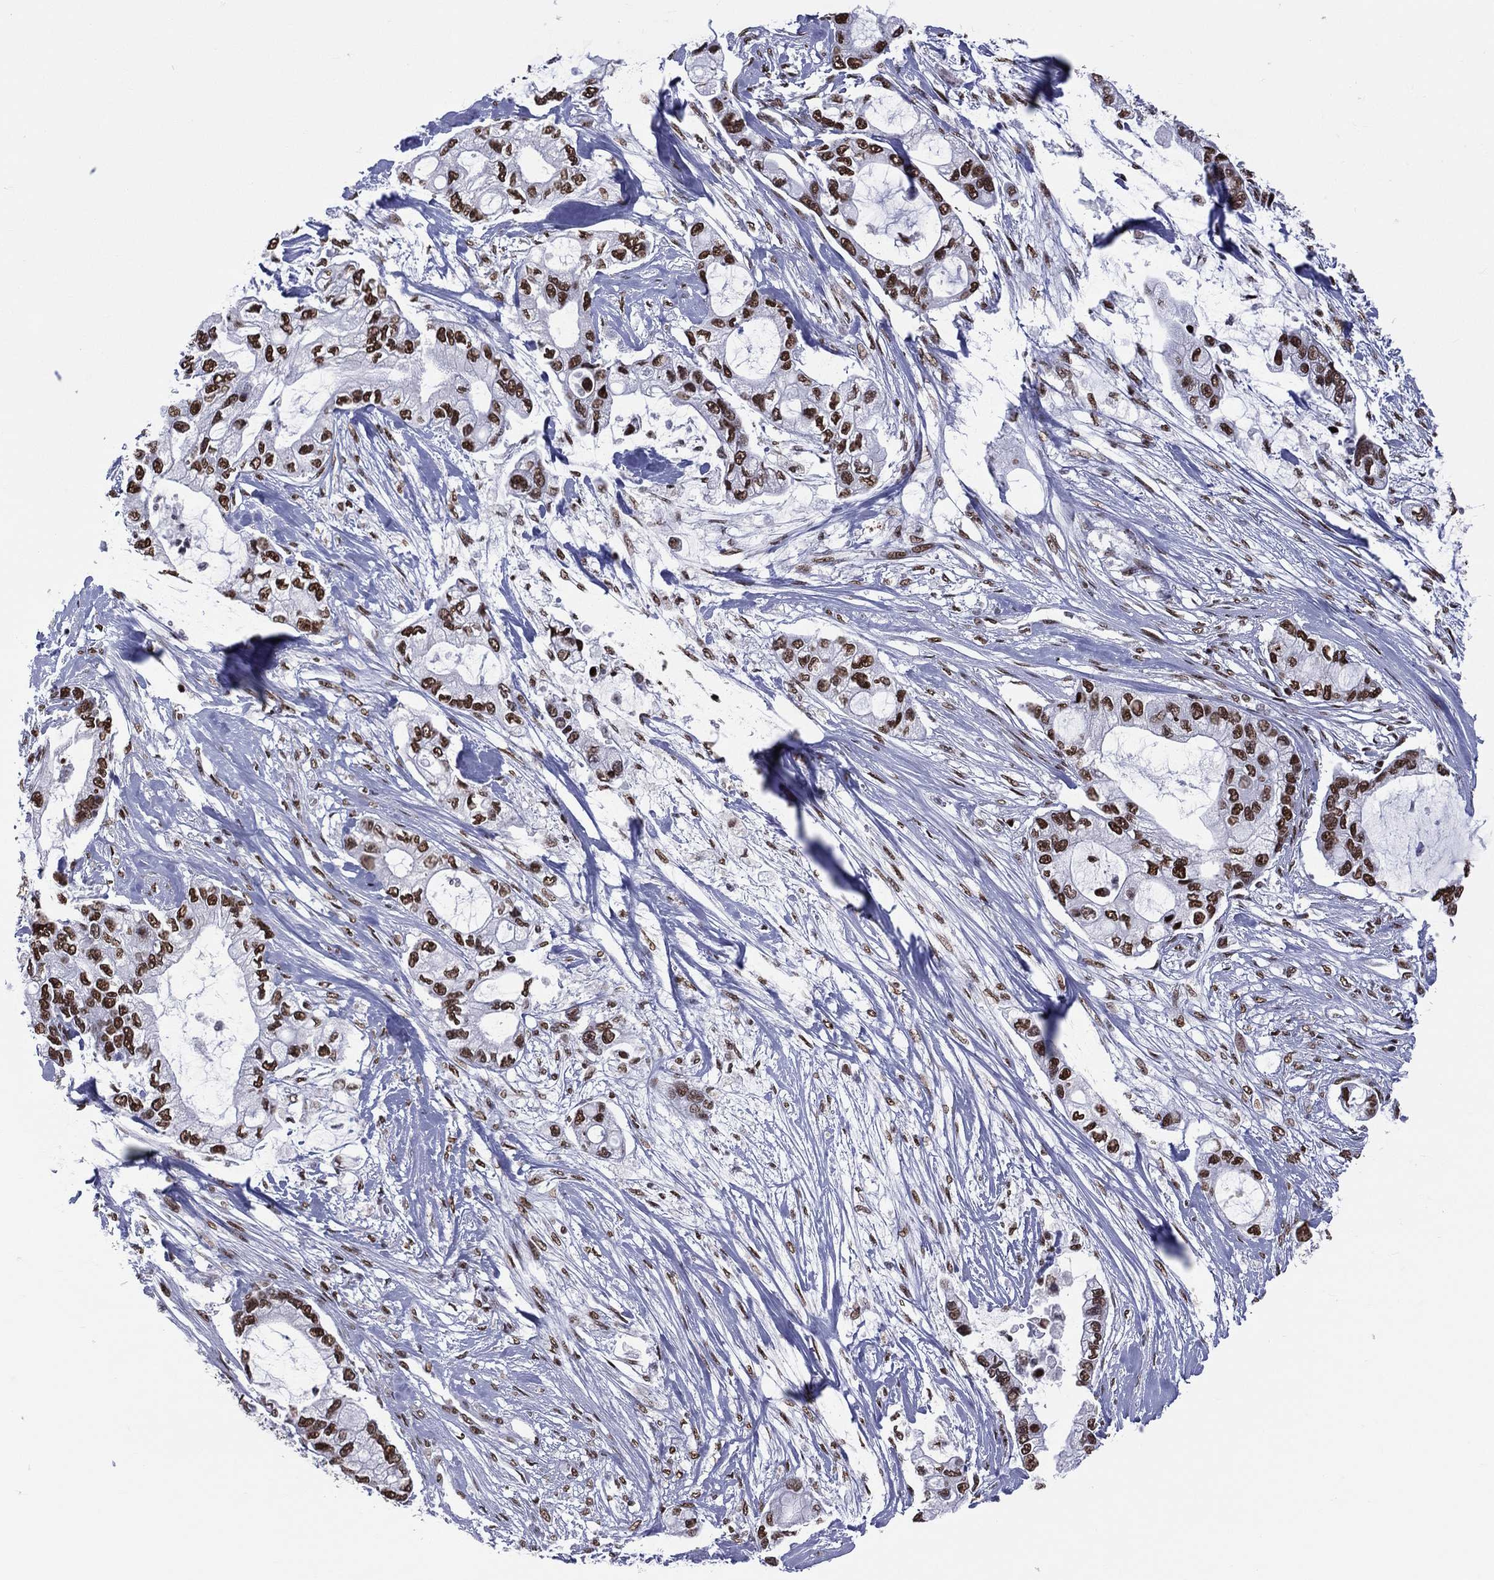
{"staining": {"intensity": "strong", "quantity": ">75%", "location": "nuclear"}, "tissue": "pancreatic cancer", "cell_type": "Tumor cells", "image_type": "cancer", "snomed": [{"axis": "morphology", "description": "Adenocarcinoma, NOS"}, {"axis": "topography", "description": "Pancreas"}], "caption": "The immunohistochemical stain highlights strong nuclear expression in tumor cells of pancreatic cancer (adenocarcinoma) tissue. (brown staining indicates protein expression, while blue staining denotes nuclei).", "gene": "ZNF7", "patient": {"sex": "female", "age": 69}}